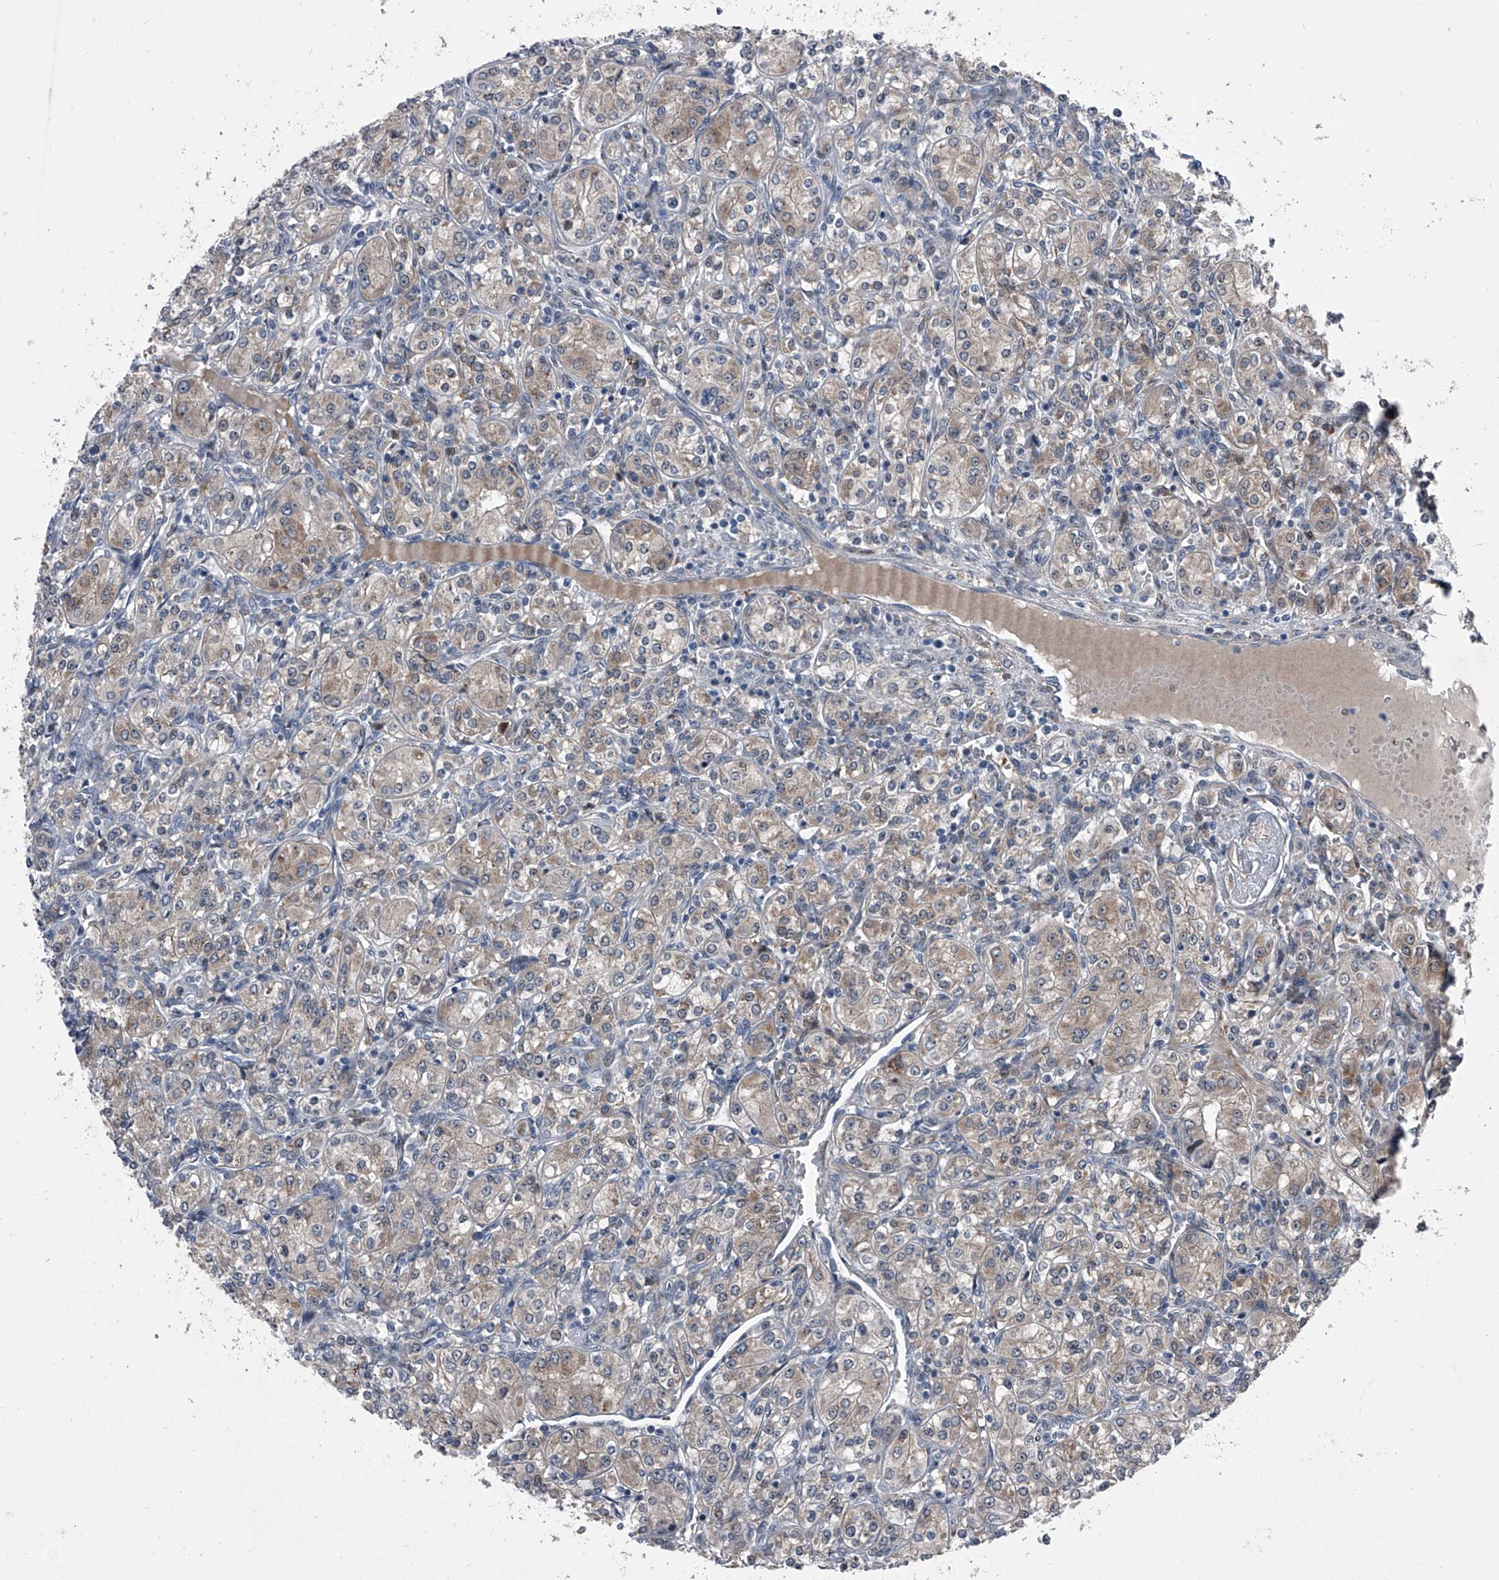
{"staining": {"intensity": "weak", "quantity": "25%-75%", "location": "cytoplasmic/membranous"}, "tissue": "renal cancer", "cell_type": "Tumor cells", "image_type": "cancer", "snomed": [{"axis": "morphology", "description": "Adenocarcinoma, NOS"}, {"axis": "topography", "description": "Kidney"}], "caption": "Immunohistochemistry photomicrograph of neoplastic tissue: renal adenocarcinoma stained using immunohistochemistry shows low levels of weak protein expression localized specifically in the cytoplasmic/membranous of tumor cells, appearing as a cytoplasmic/membranous brown color.", "gene": "ELK4", "patient": {"sex": "male", "age": 77}}